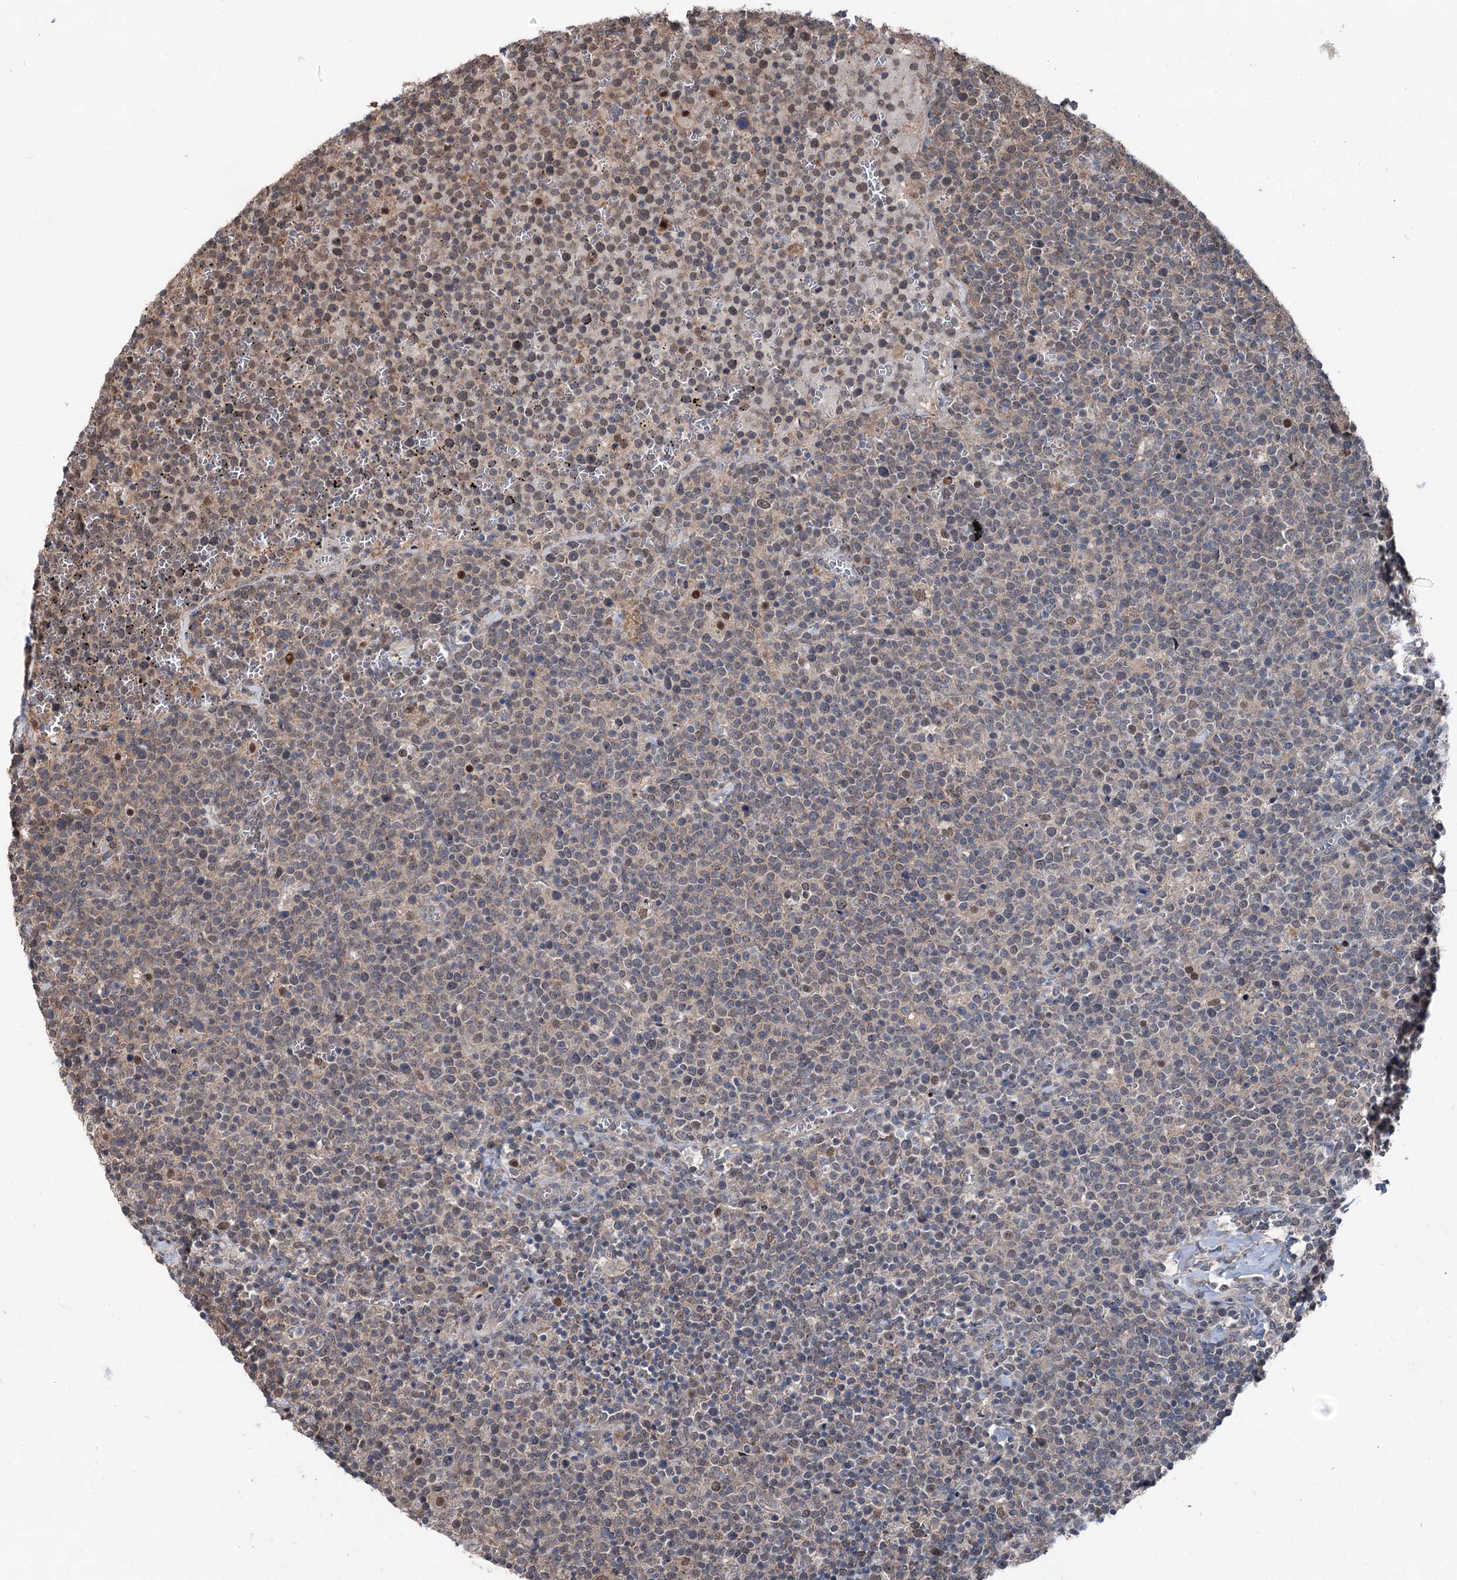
{"staining": {"intensity": "negative", "quantity": "none", "location": "none"}, "tissue": "lymphoma", "cell_type": "Tumor cells", "image_type": "cancer", "snomed": [{"axis": "morphology", "description": "Malignant lymphoma, non-Hodgkin's type, High grade"}, {"axis": "topography", "description": "Lymph node"}], "caption": "Tumor cells show no significant protein positivity in high-grade malignant lymphoma, non-Hodgkin's type.", "gene": "PSMD13", "patient": {"sex": "male", "age": 61}}